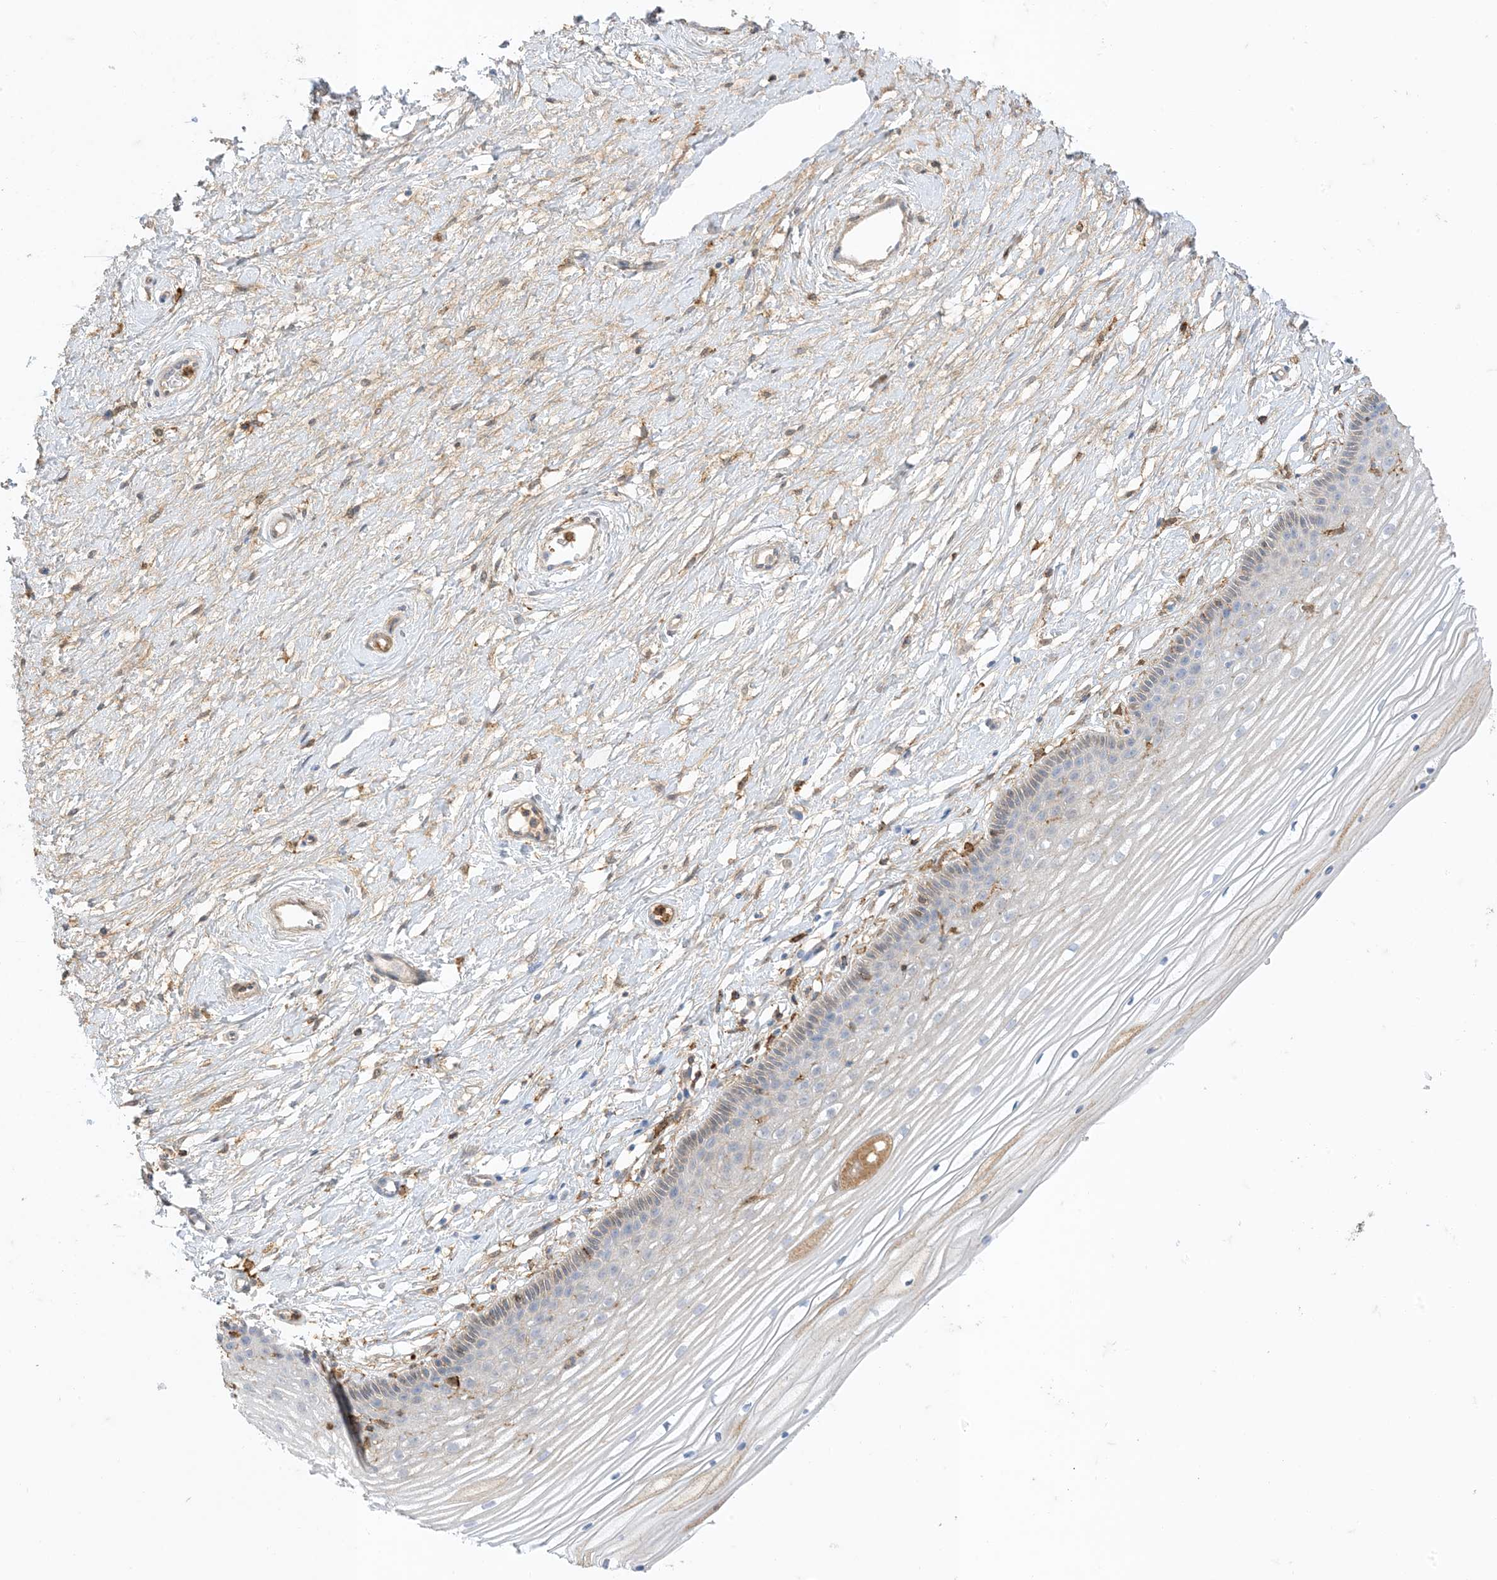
{"staining": {"intensity": "moderate", "quantity": "<25%", "location": "cytoplasmic/membranous"}, "tissue": "vagina", "cell_type": "Squamous epithelial cells", "image_type": "normal", "snomed": [{"axis": "morphology", "description": "Normal tissue, NOS"}, {"axis": "topography", "description": "Vagina"}, {"axis": "topography", "description": "Cervix"}], "caption": "Moderate cytoplasmic/membranous expression is identified in about <25% of squamous epithelial cells in benign vagina.", "gene": "GSN", "patient": {"sex": "female", "age": 40}}